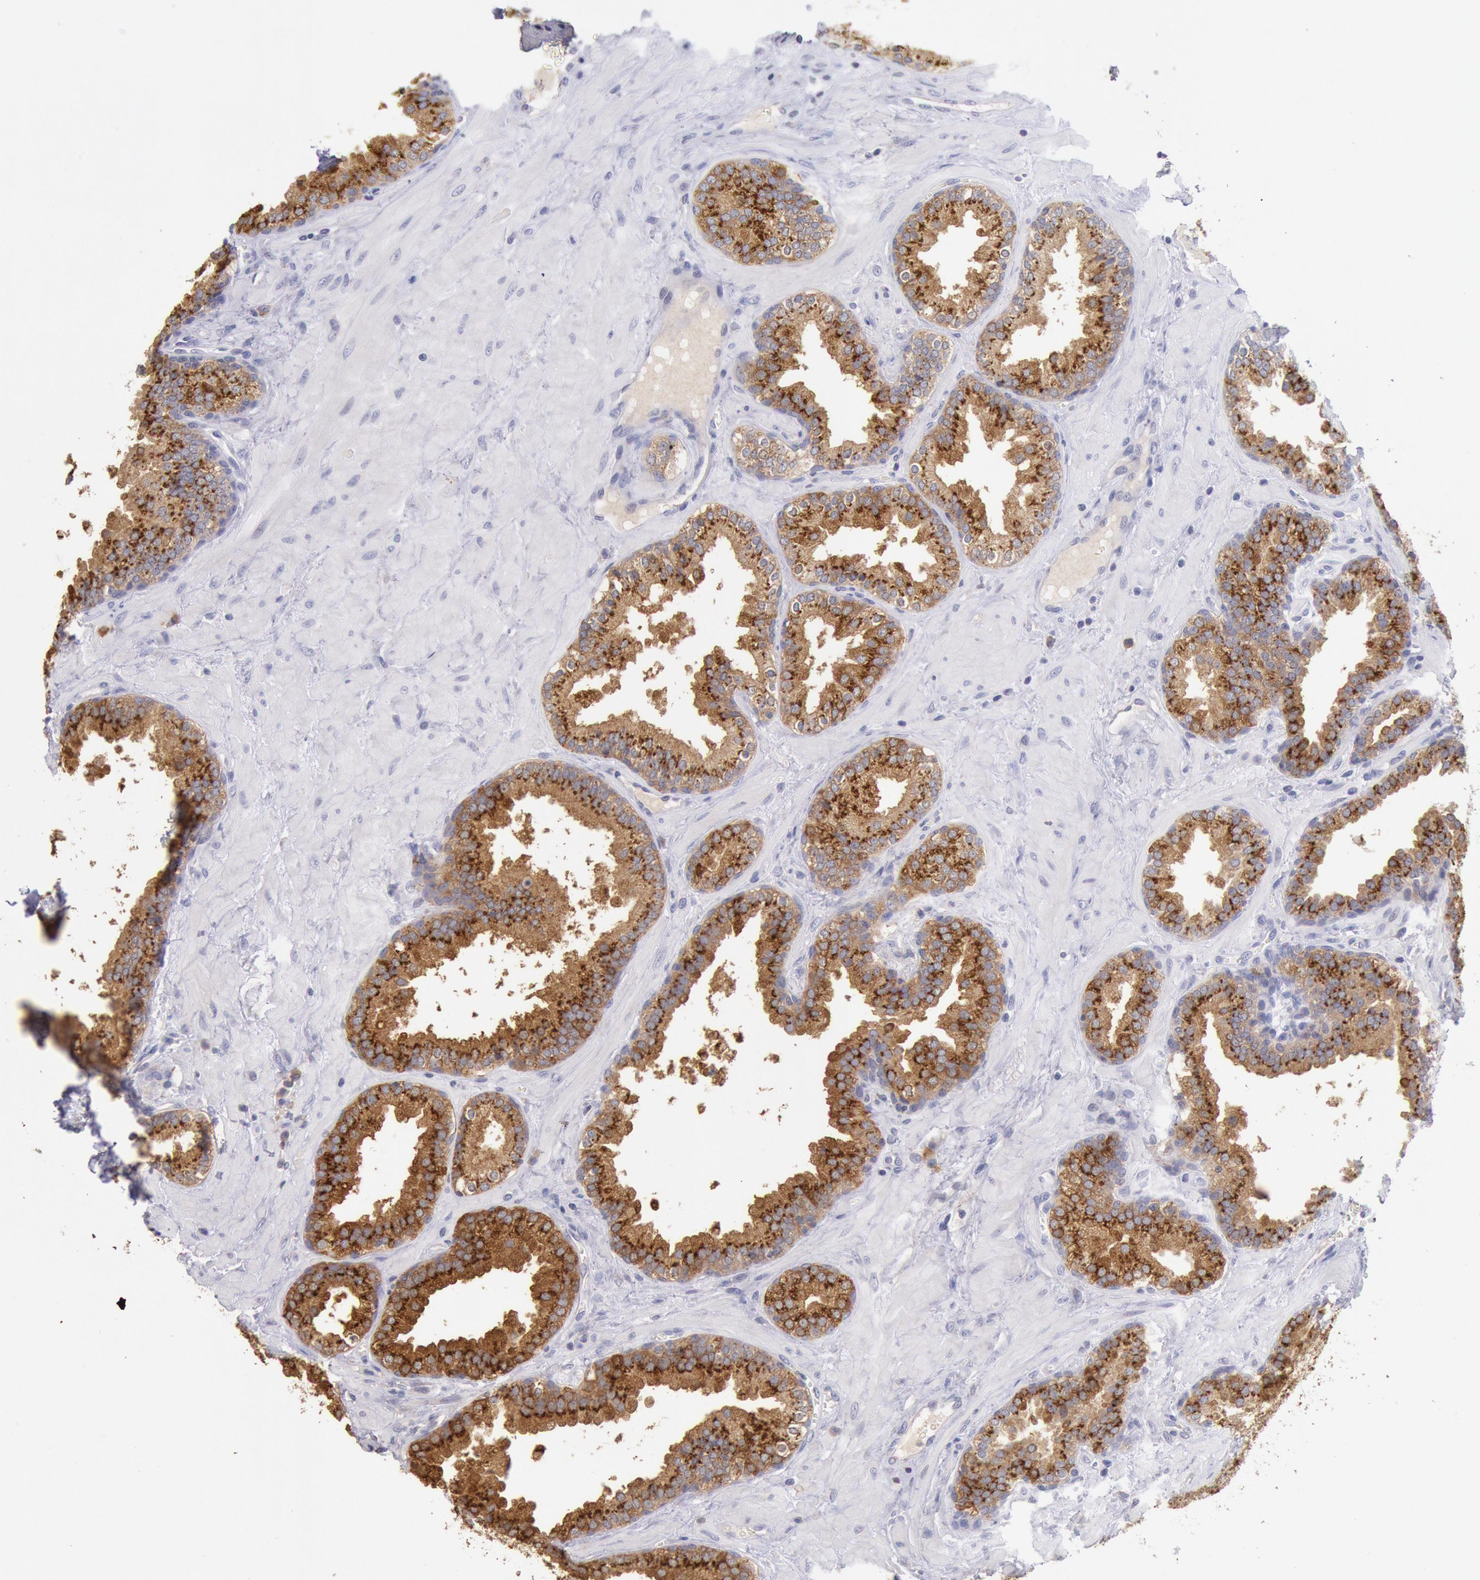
{"staining": {"intensity": "strong", "quantity": ">75%", "location": "cytoplasmic/membranous"}, "tissue": "prostate", "cell_type": "Glandular cells", "image_type": "normal", "snomed": [{"axis": "morphology", "description": "Normal tissue, NOS"}, {"axis": "topography", "description": "Prostate"}], "caption": "Normal prostate demonstrates strong cytoplasmic/membranous positivity in about >75% of glandular cells.", "gene": "GAL3ST1", "patient": {"sex": "male", "age": 51}}